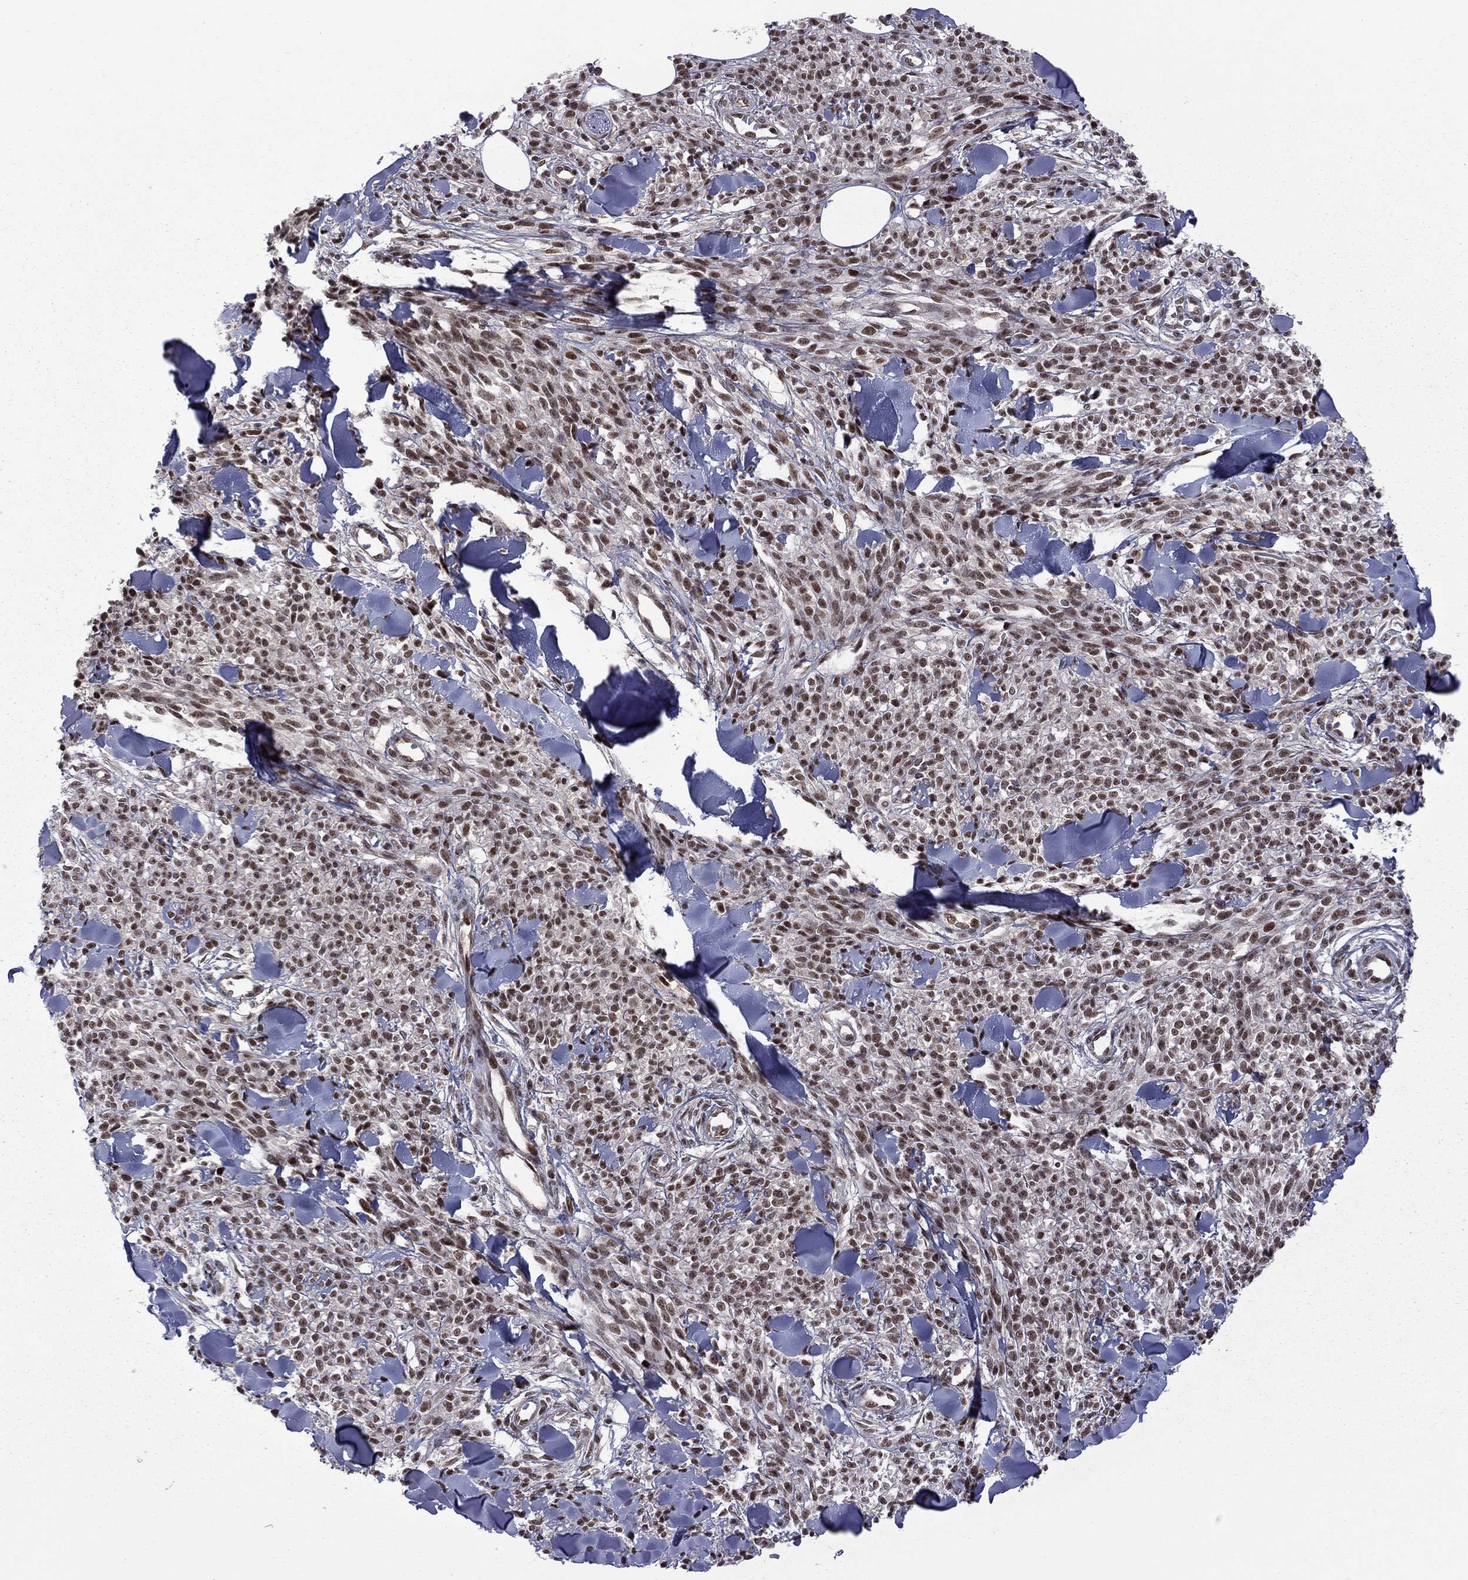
{"staining": {"intensity": "strong", "quantity": ">75%", "location": "nuclear"}, "tissue": "melanoma", "cell_type": "Tumor cells", "image_type": "cancer", "snomed": [{"axis": "morphology", "description": "Malignant melanoma, NOS"}, {"axis": "topography", "description": "Skin"}, {"axis": "topography", "description": "Skin of trunk"}], "caption": "DAB (3,3'-diaminobenzidine) immunohistochemical staining of malignant melanoma demonstrates strong nuclear protein positivity in about >75% of tumor cells. The staining is performed using DAB brown chromogen to label protein expression. The nuclei are counter-stained blue using hematoxylin.", "gene": "BRF1", "patient": {"sex": "male", "age": 74}}